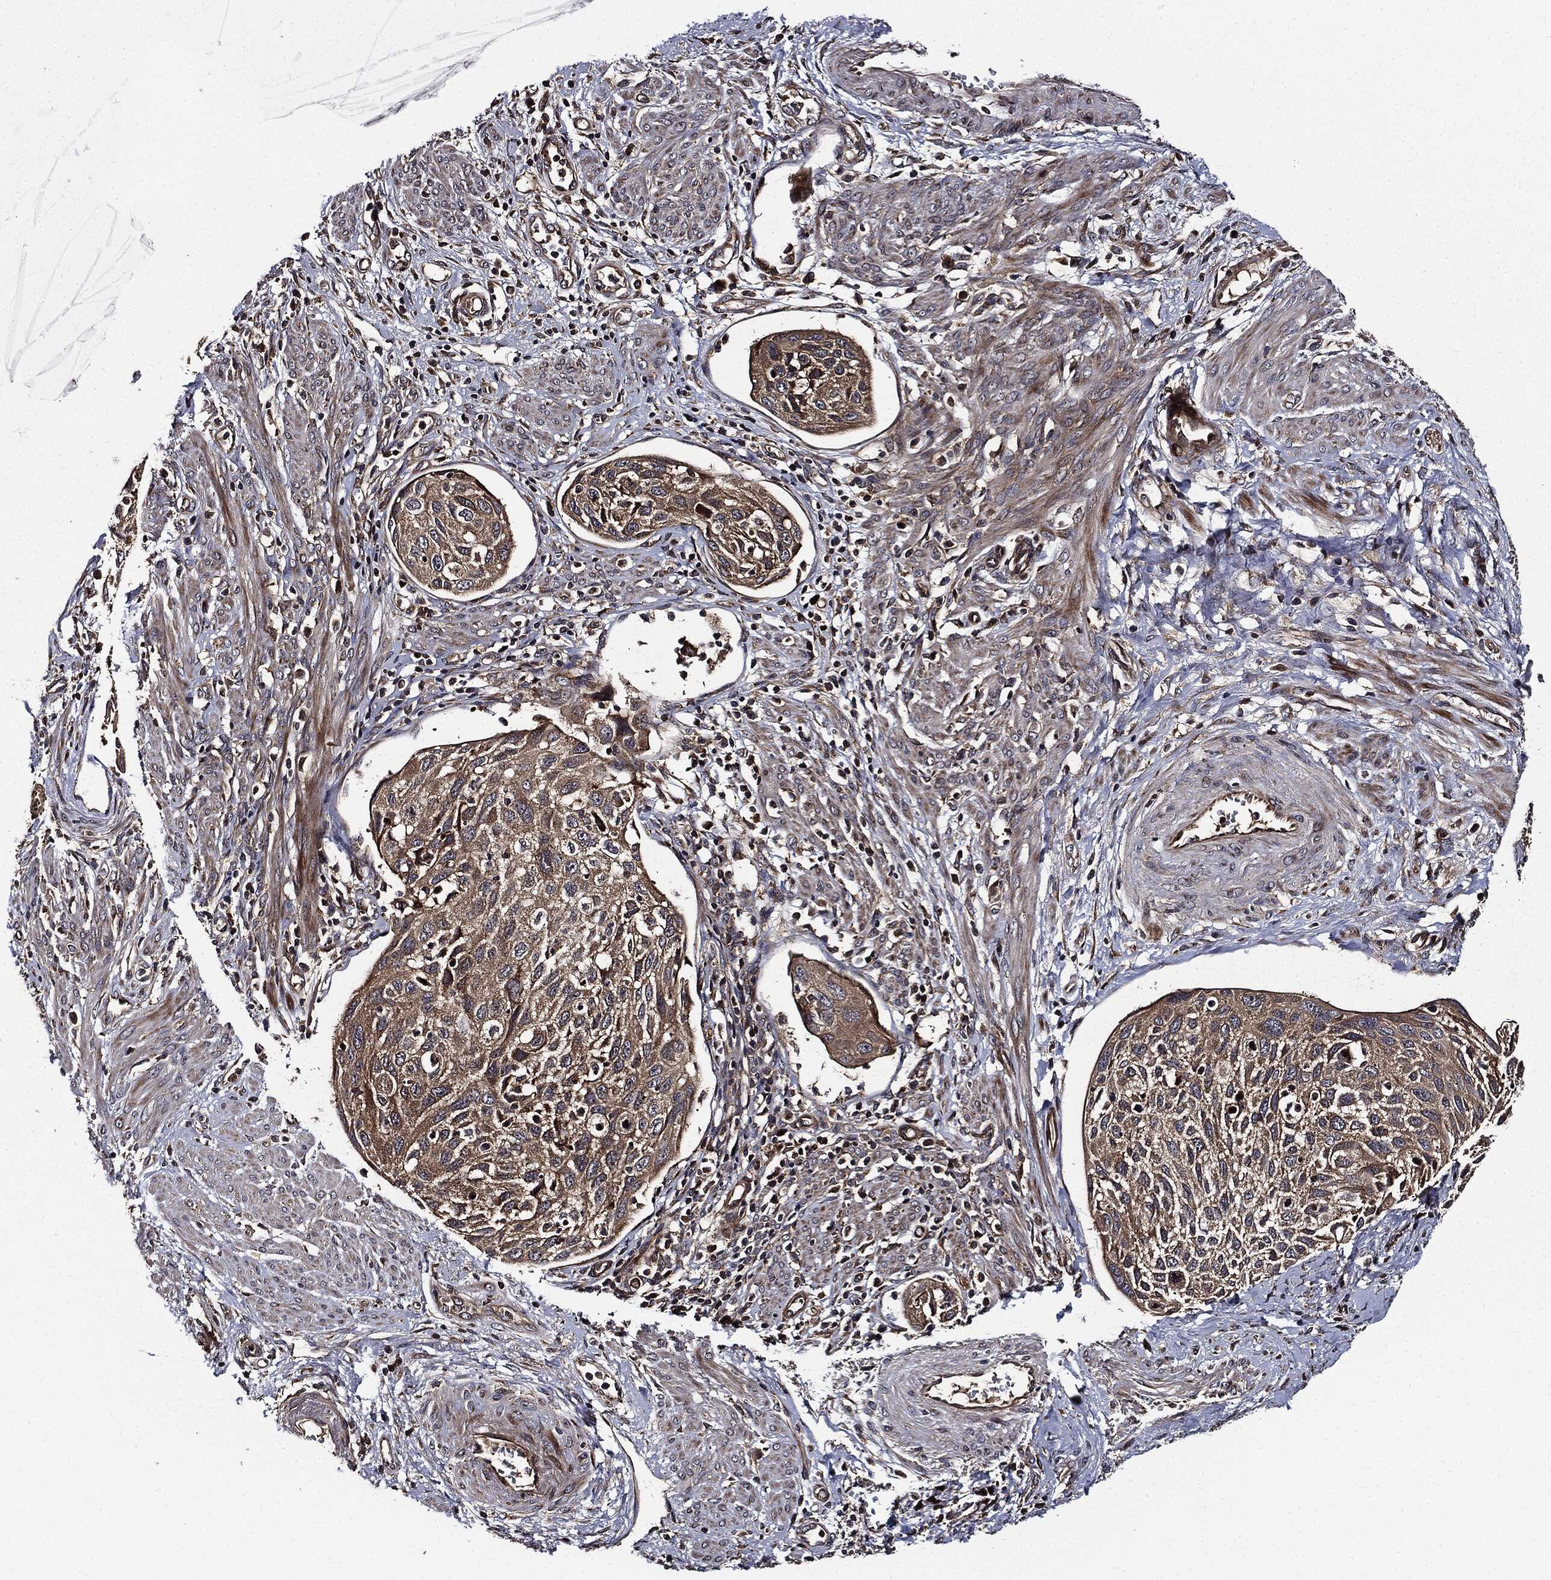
{"staining": {"intensity": "weak", "quantity": ">75%", "location": "cytoplasmic/membranous"}, "tissue": "cervical cancer", "cell_type": "Tumor cells", "image_type": "cancer", "snomed": [{"axis": "morphology", "description": "Squamous cell carcinoma, NOS"}, {"axis": "topography", "description": "Cervix"}], "caption": "Cervical cancer tissue reveals weak cytoplasmic/membranous staining in approximately >75% of tumor cells, visualized by immunohistochemistry.", "gene": "HTT", "patient": {"sex": "female", "age": 70}}